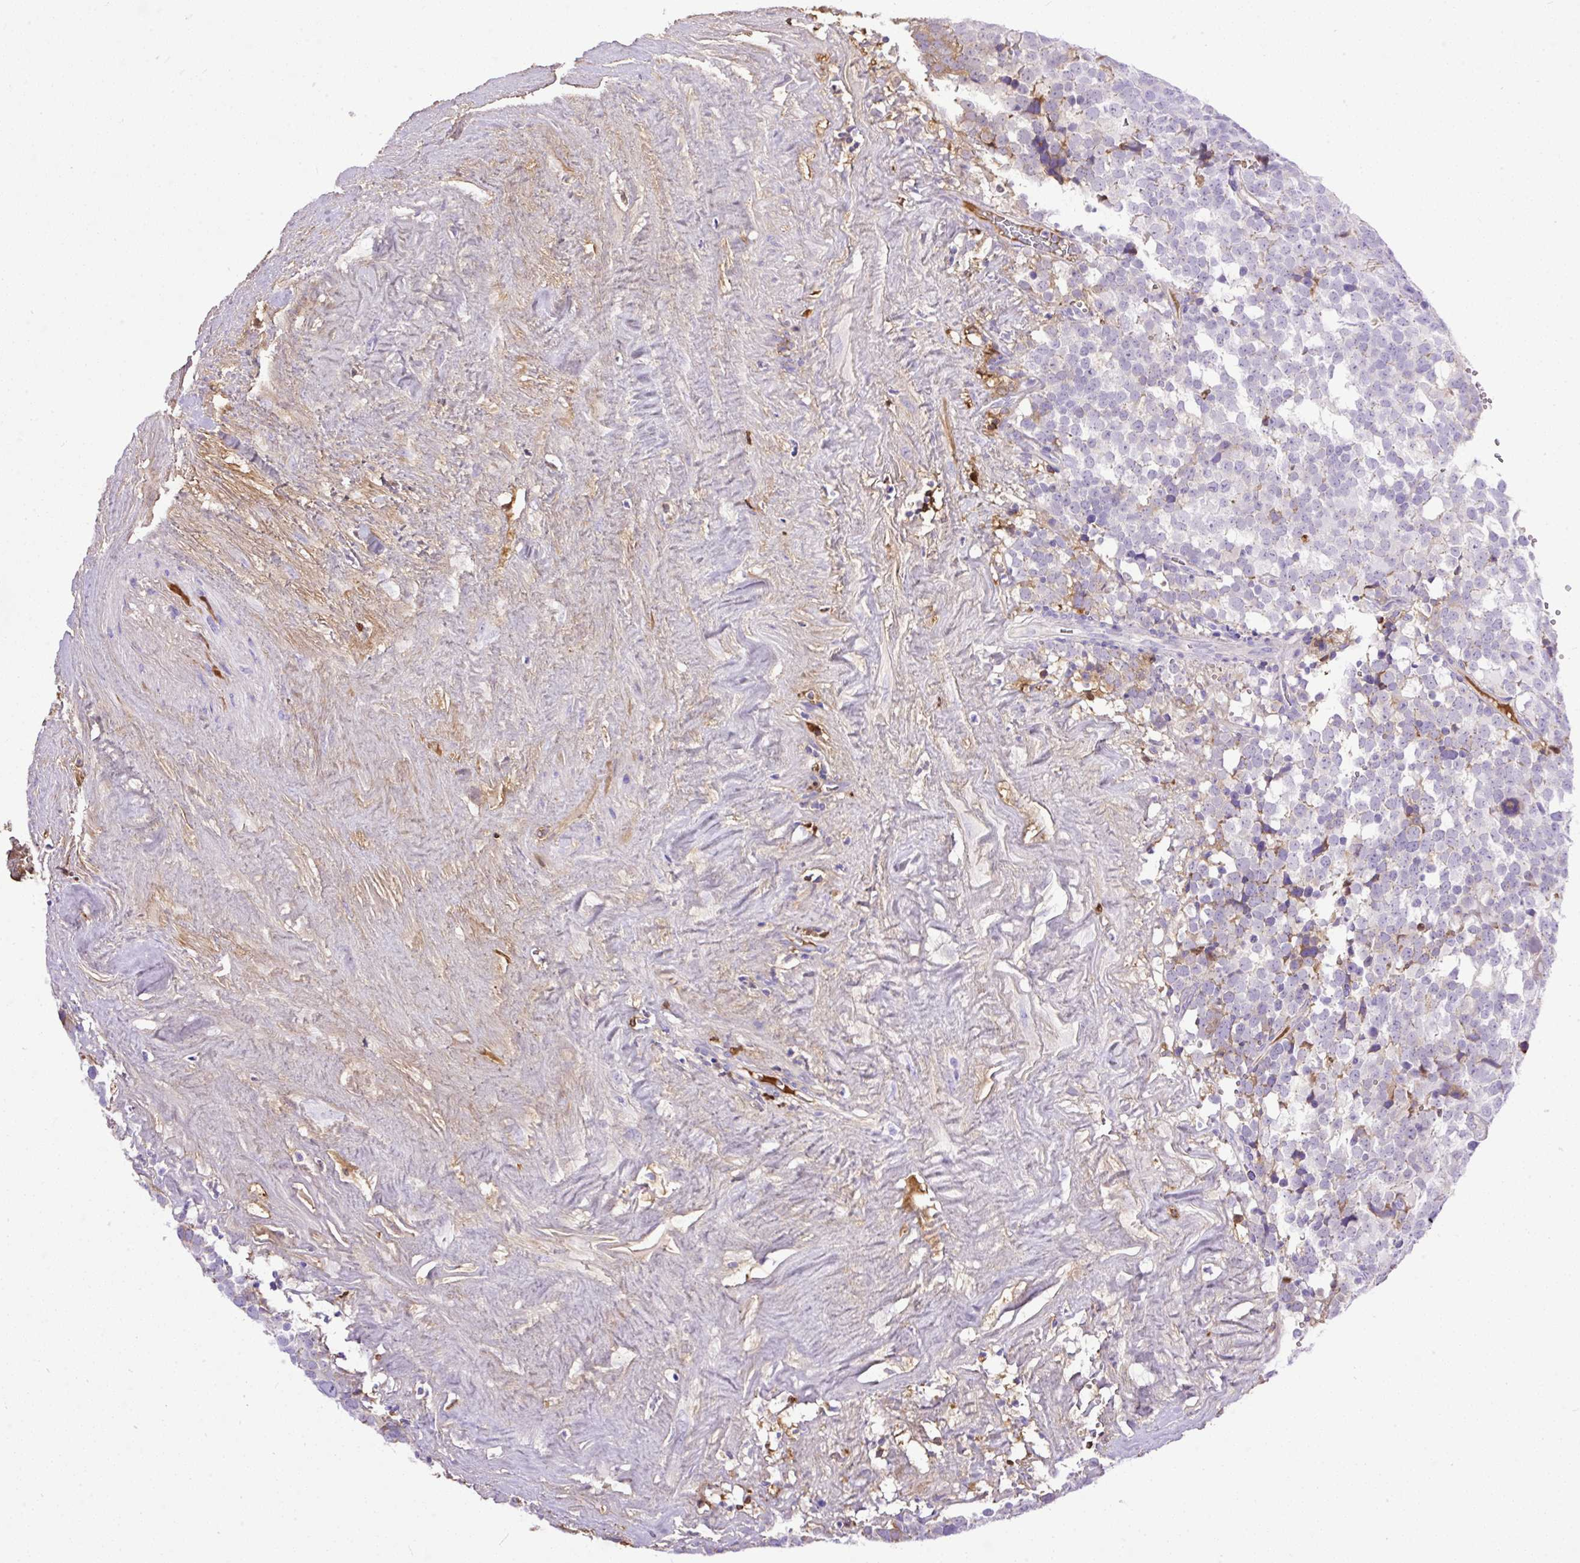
{"staining": {"intensity": "negative", "quantity": "none", "location": "none"}, "tissue": "testis cancer", "cell_type": "Tumor cells", "image_type": "cancer", "snomed": [{"axis": "morphology", "description": "Seminoma, NOS"}, {"axis": "topography", "description": "Testis"}], "caption": "Tumor cells are negative for brown protein staining in testis seminoma. (Brightfield microscopy of DAB immunohistochemistry (IHC) at high magnification).", "gene": "CLEC3B", "patient": {"sex": "male", "age": 71}}